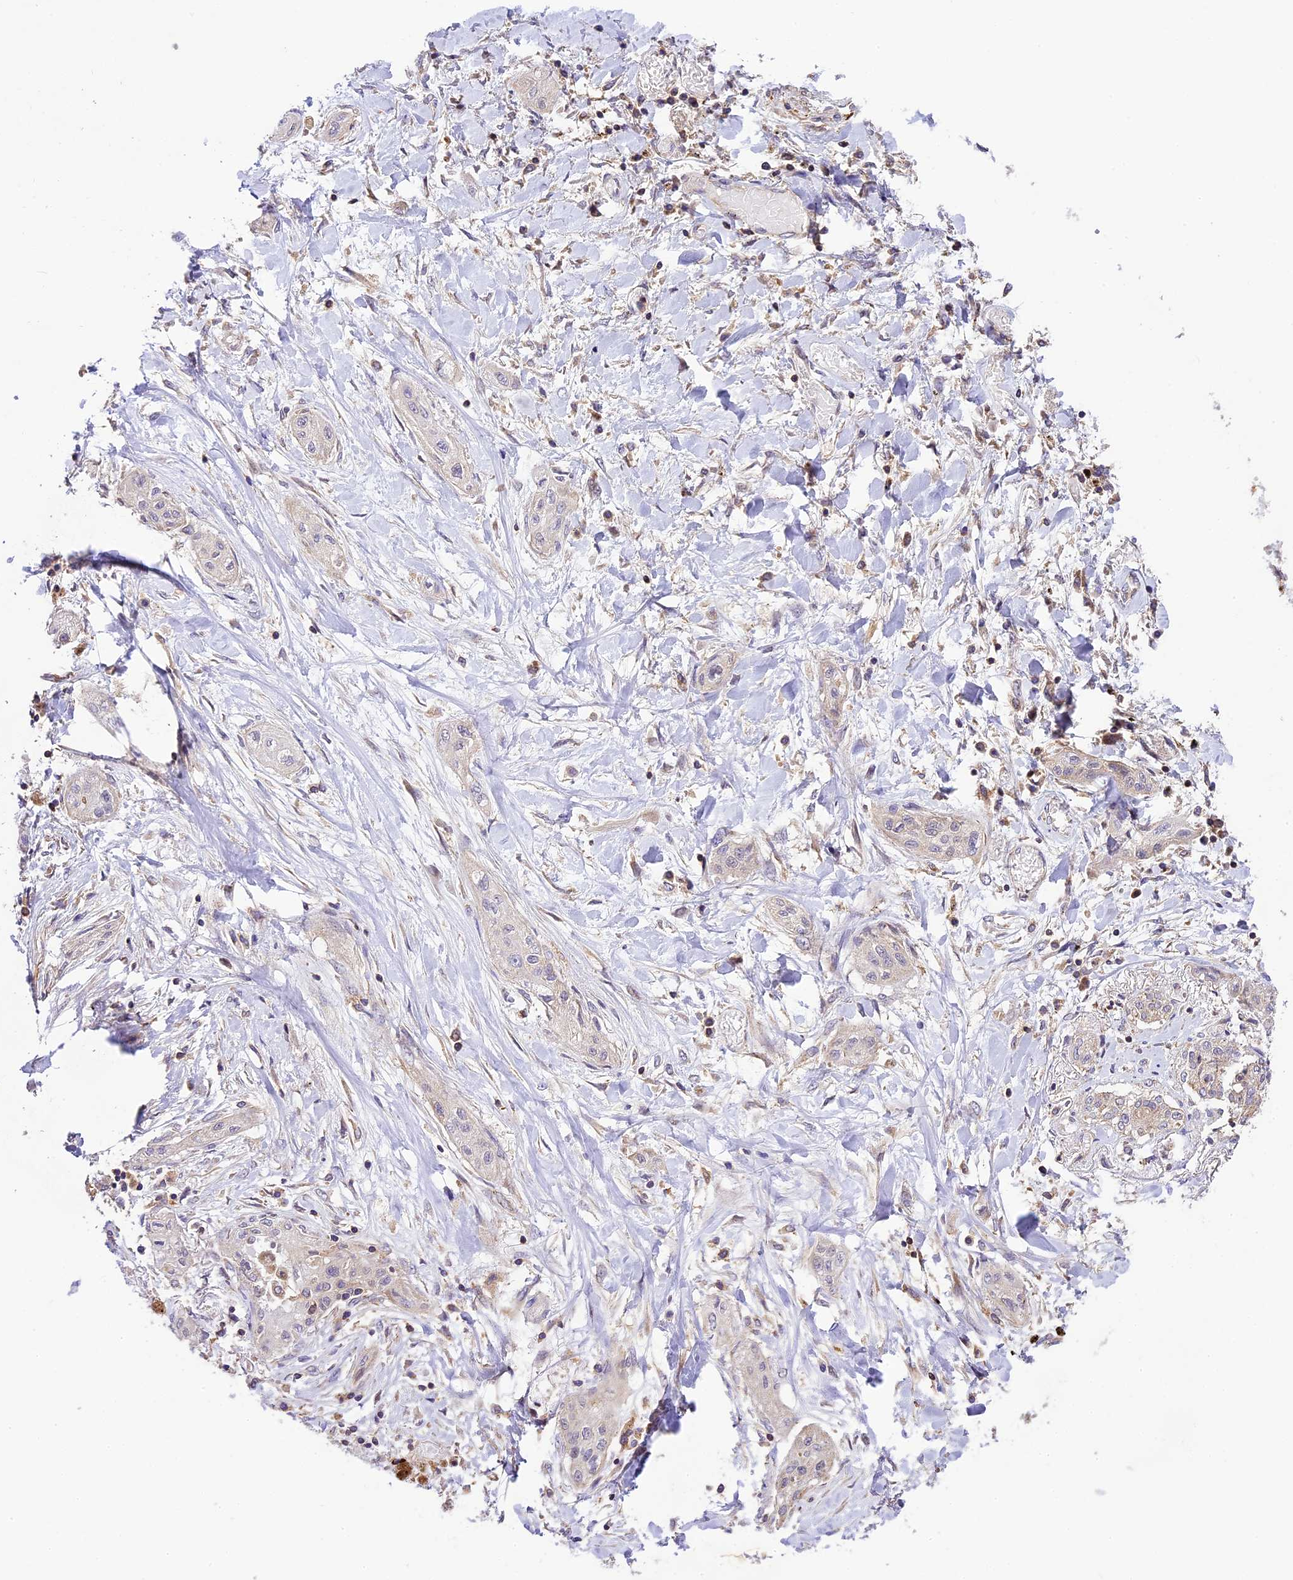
{"staining": {"intensity": "negative", "quantity": "none", "location": "none"}, "tissue": "lung cancer", "cell_type": "Tumor cells", "image_type": "cancer", "snomed": [{"axis": "morphology", "description": "Squamous cell carcinoma, NOS"}, {"axis": "topography", "description": "Lung"}], "caption": "This is an immunohistochemistry (IHC) micrograph of squamous cell carcinoma (lung). There is no positivity in tumor cells.", "gene": "WDR88", "patient": {"sex": "female", "age": 47}}